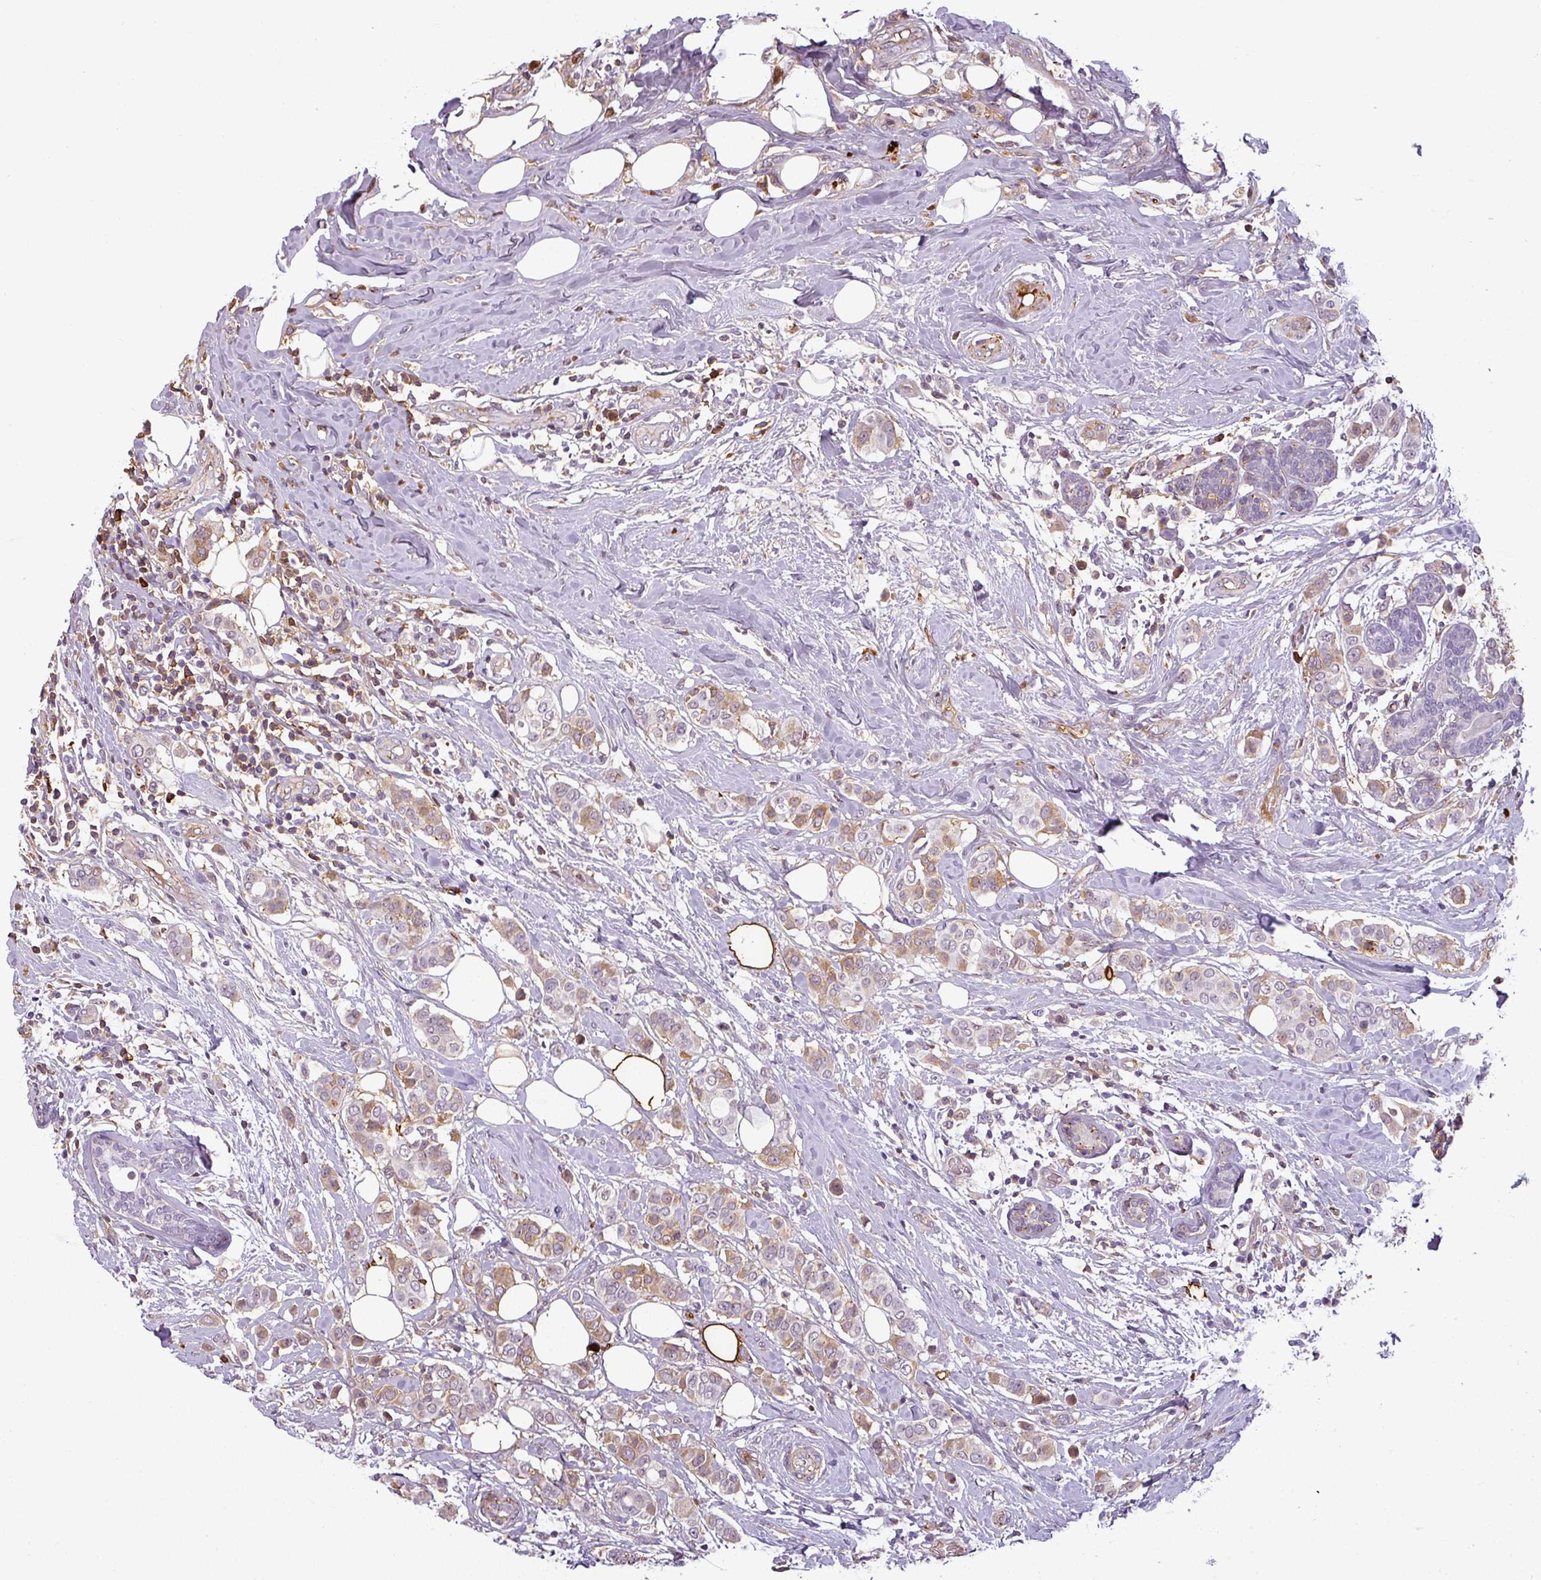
{"staining": {"intensity": "moderate", "quantity": "25%-75%", "location": "cytoplasmic/membranous"}, "tissue": "breast cancer", "cell_type": "Tumor cells", "image_type": "cancer", "snomed": [{"axis": "morphology", "description": "Lobular carcinoma"}, {"axis": "topography", "description": "Breast"}], "caption": "Breast cancer tissue shows moderate cytoplasmic/membranous positivity in about 25%-75% of tumor cells, visualized by immunohistochemistry. Using DAB (3,3'-diaminobenzidine) (brown) and hematoxylin (blue) stains, captured at high magnification using brightfield microscopy.", "gene": "APOC1", "patient": {"sex": "female", "age": 51}}